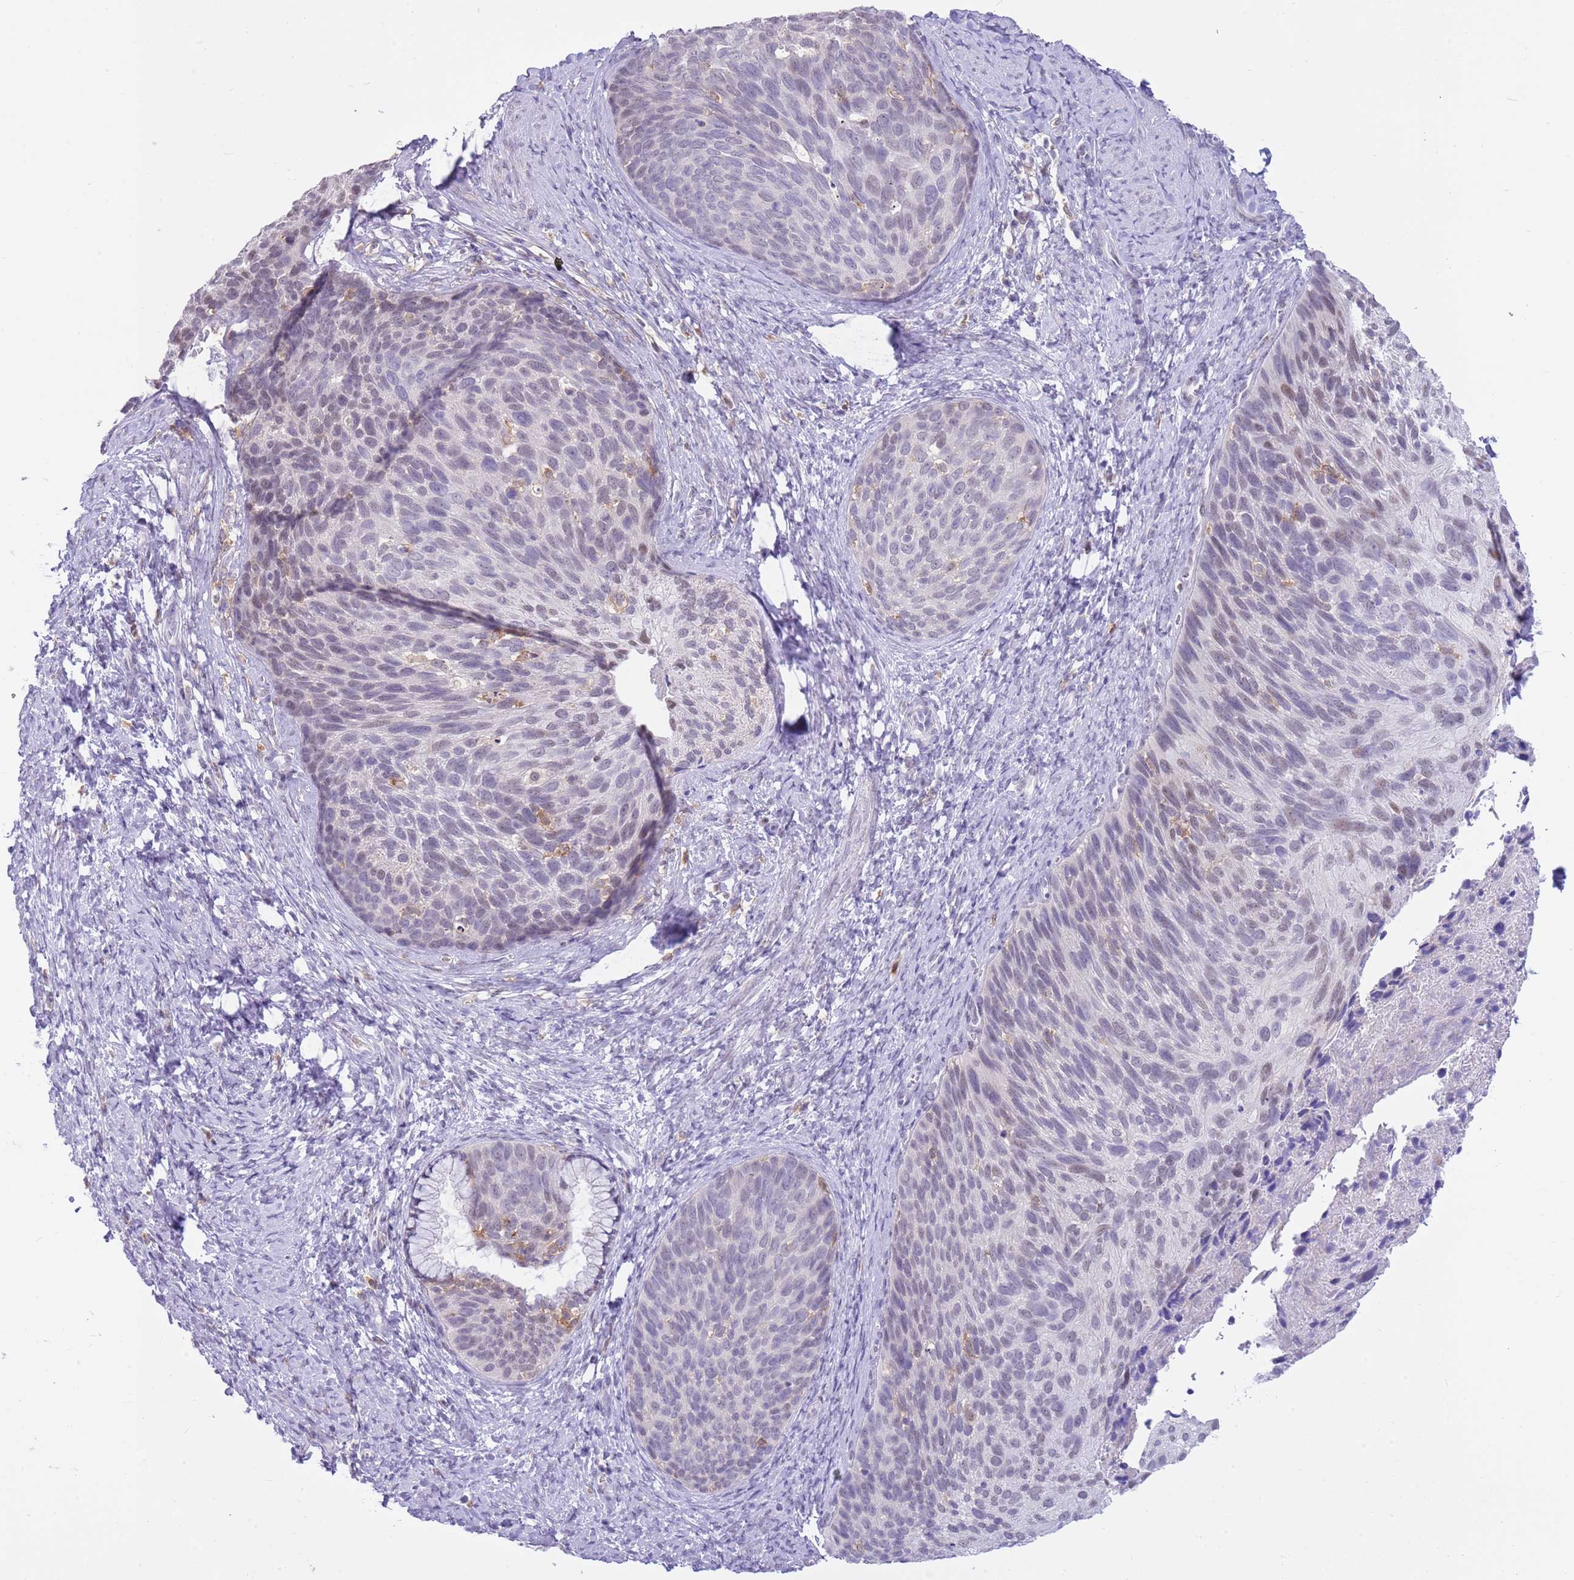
{"staining": {"intensity": "negative", "quantity": "none", "location": "none"}, "tissue": "cervical cancer", "cell_type": "Tumor cells", "image_type": "cancer", "snomed": [{"axis": "morphology", "description": "Squamous cell carcinoma, NOS"}, {"axis": "topography", "description": "Cervix"}], "caption": "IHC histopathology image of squamous cell carcinoma (cervical) stained for a protein (brown), which shows no positivity in tumor cells.", "gene": "PPP1R17", "patient": {"sex": "female", "age": 80}}